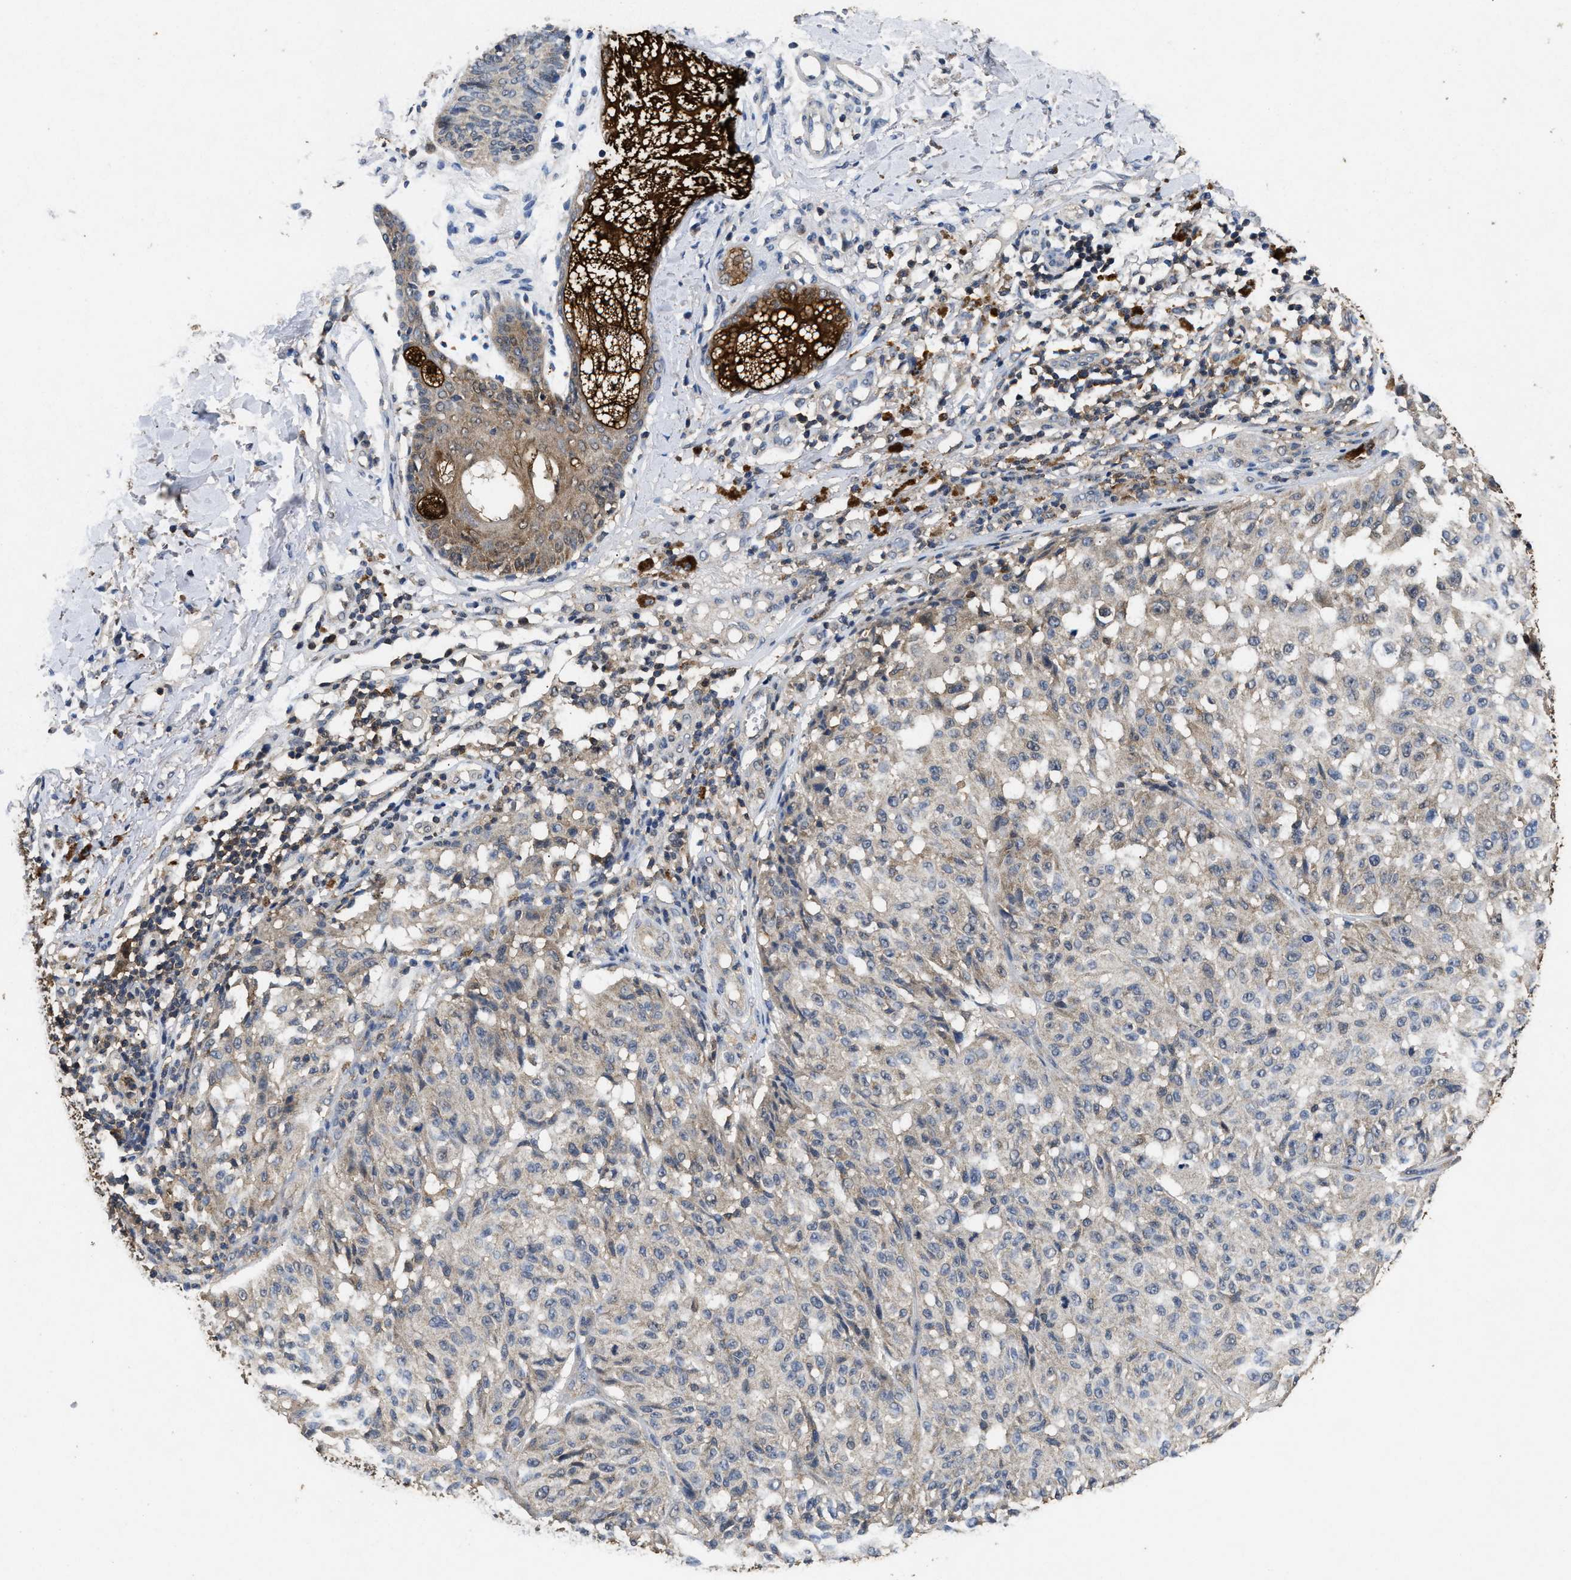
{"staining": {"intensity": "weak", "quantity": "<25%", "location": "cytoplasmic/membranous"}, "tissue": "melanoma", "cell_type": "Tumor cells", "image_type": "cancer", "snomed": [{"axis": "morphology", "description": "Malignant melanoma, NOS"}, {"axis": "topography", "description": "Skin"}], "caption": "High magnification brightfield microscopy of melanoma stained with DAB (3,3'-diaminobenzidine) (brown) and counterstained with hematoxylin (blue): tumor cells show no significant positivity. The staining was performed using DAB to visualize the protein expression in brown, while the nuclei were stained in blue with hematoxylin (Magnification: 20x).", "gene": "ACAT2", "patient": {"sex": "female", "age": 46}}